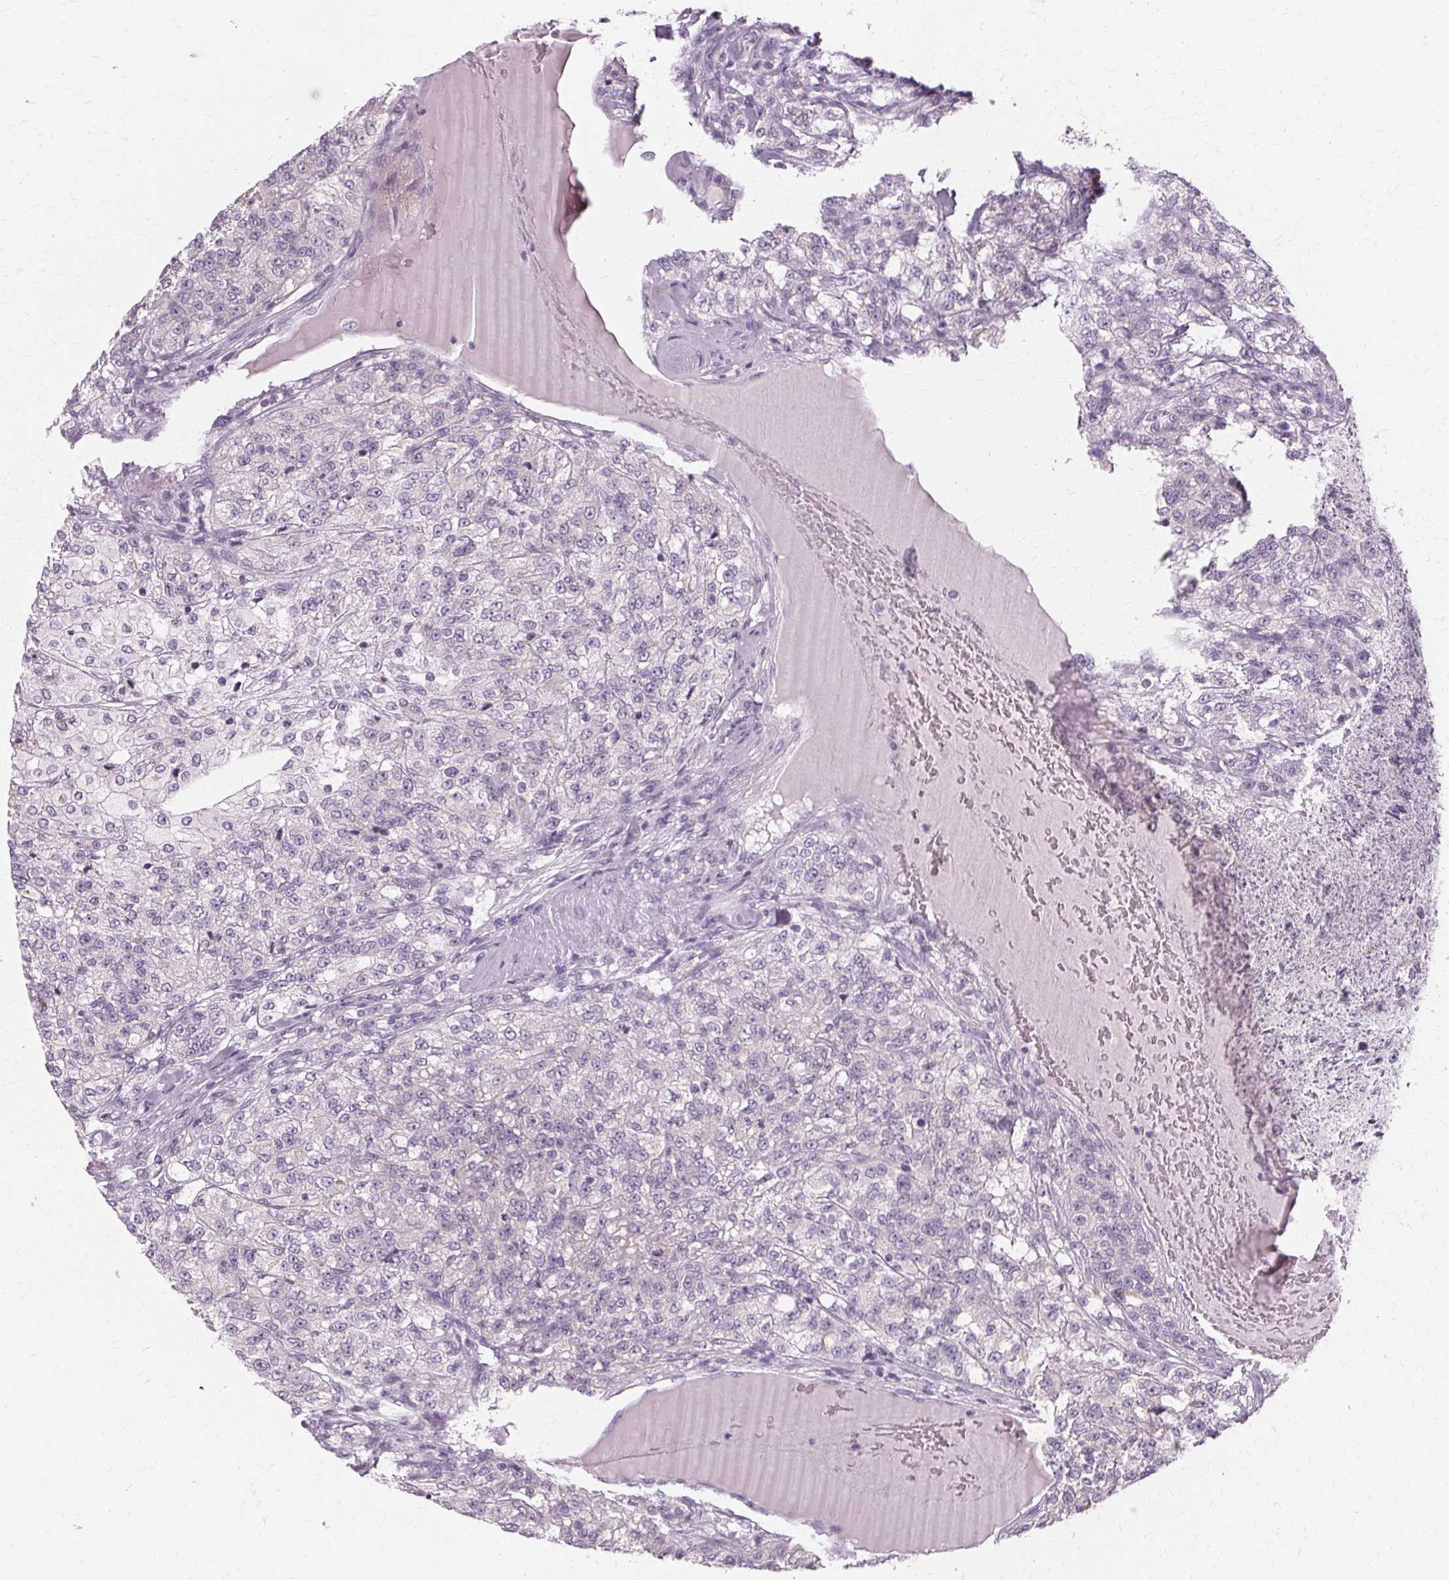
{"staining": {"intensity": "negative", "quantity": "none", "location": "none"}, "tissue": "renal cancer", "cell_type": "Tumor cells", "image_type": "cancer", "snomed": [{"axis": "morphology", "description": "Adenocarcinoma, NOS"}, {"axis": "topography", "description": "Kidney"}], "caption": "A micrograph of human renal adenocarcinoma is negative for staining in tumor cells. (Brightfield microscopy of DAB IHC at high magnification).", "gene": "FCRL3", "patient": {"sex": "female", "age": 63}}